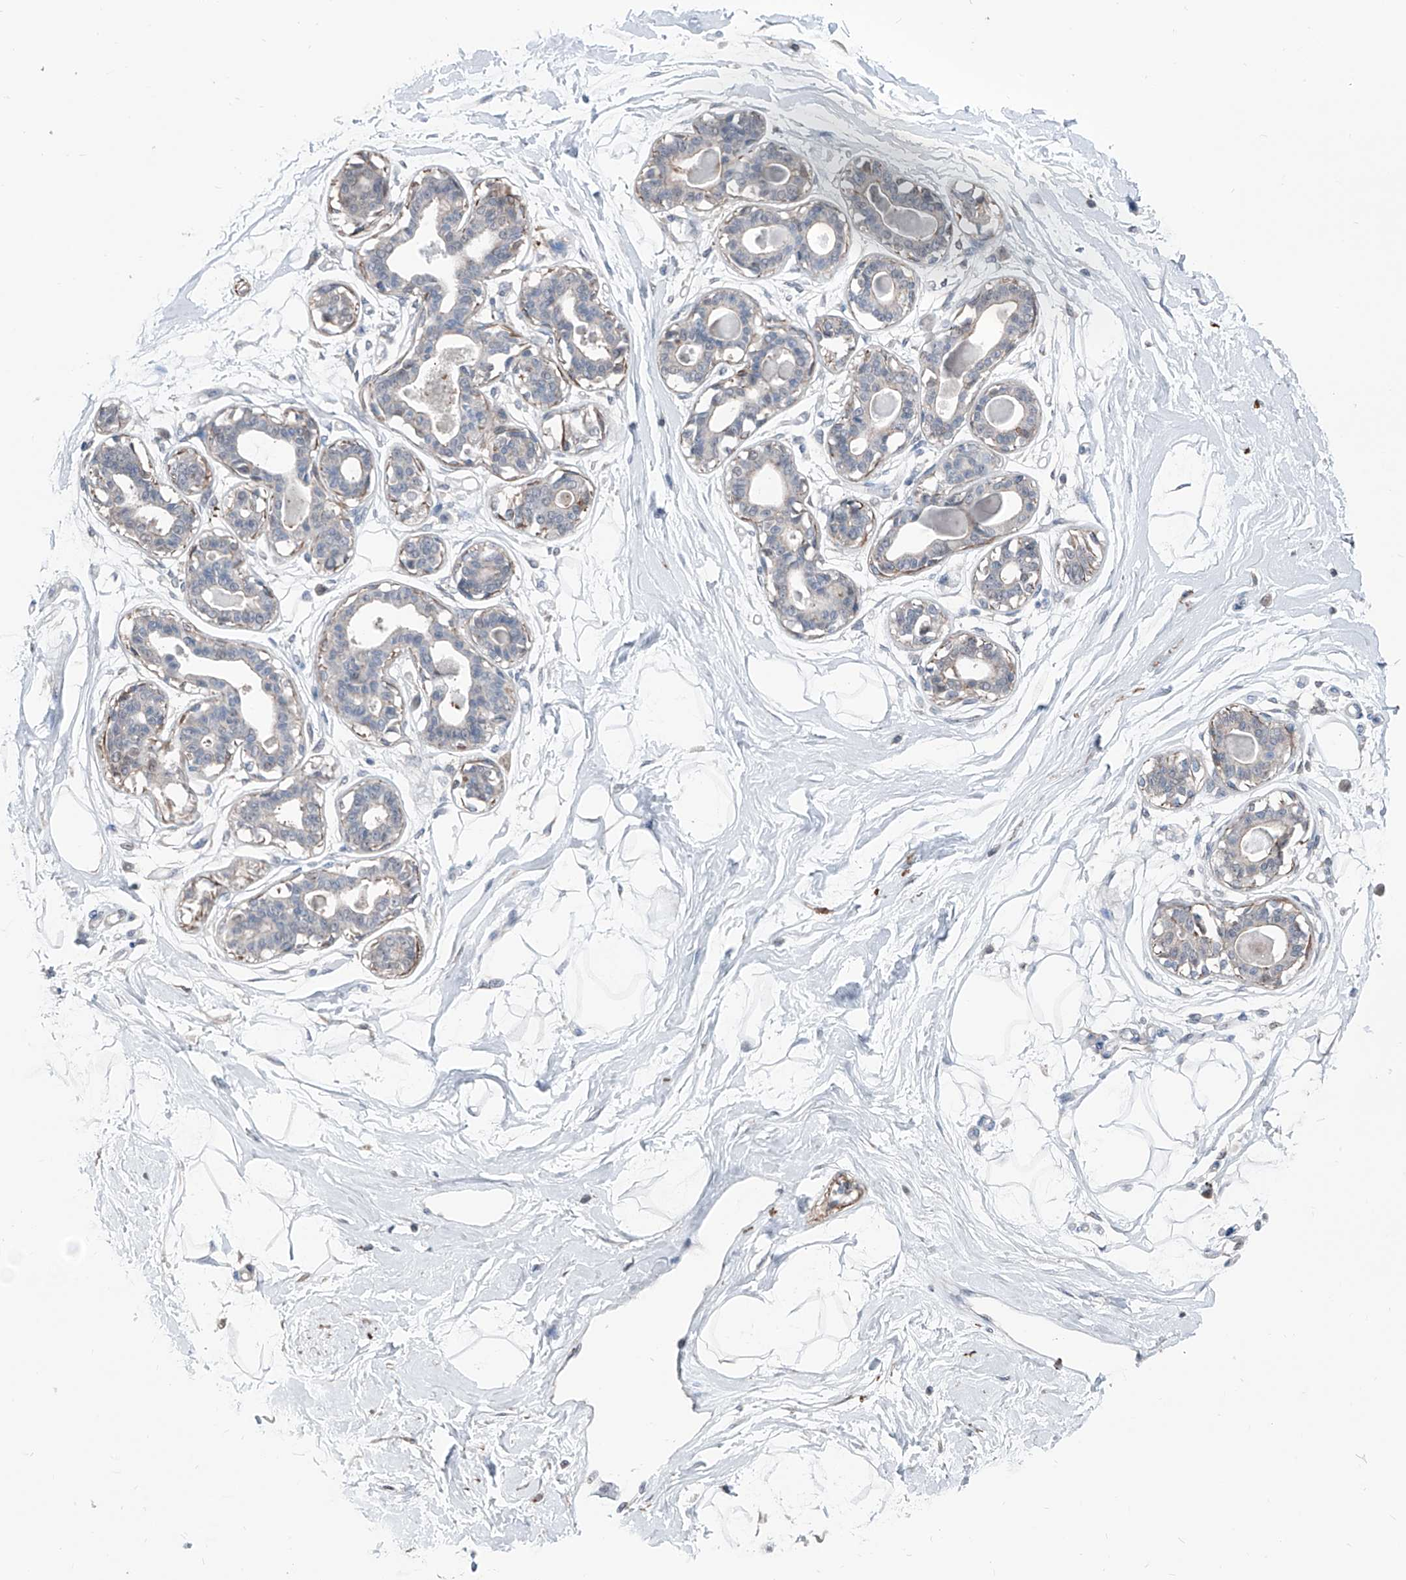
{"staining": {"intensity": "negative", "quantity": "none", "location": "none"}, "tissue": "breast", "cell_type": "Adipocytes", "image_type": "normal", "snomed": [{"axis": "morphology", "description": "Normal tissue, NOS"}, {"axis": "topography", "description": "Breast"}], "caption": "This image is of unremarkable breast stained with immunohistochemistry to label a protein in brown with the nuclei are counter-stained blue. There is no expression in adipocytes. (Brightfield microscopy of DAB (3,3'-diaminobenzidine) immunohistochemistry at high magnification).", "gene": "HSPB11", "patient": {"sex": "female", "age": 45}}